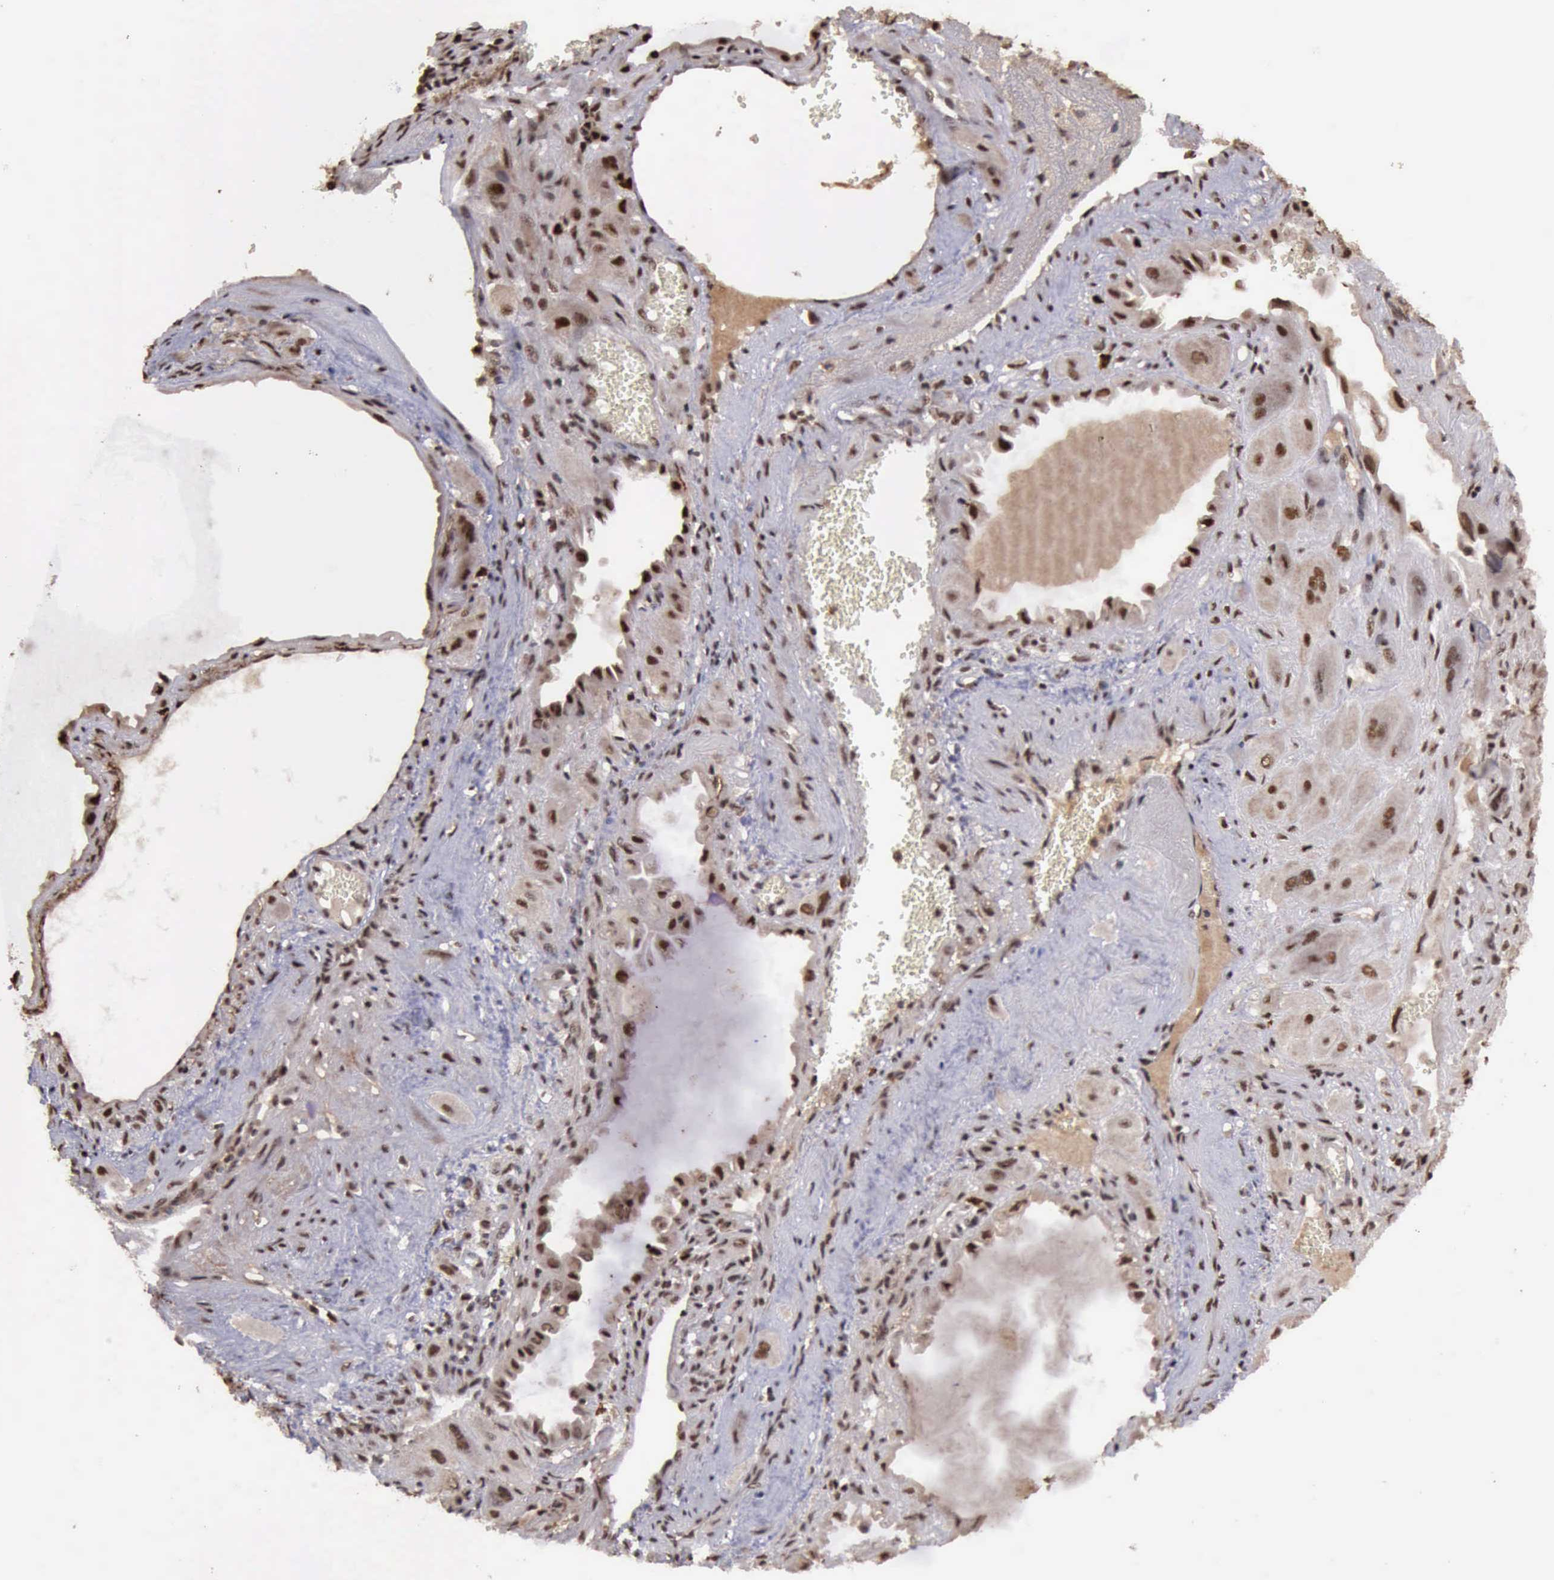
{"staining": {"intensity": "strong", "quantity": ">75%", "location": "cytoplasmic/membranous,nuclear"}, "tissue": "cervical cancer", "cell_type": "Tumor cells", "image_type": "cancer", "snomed": [{"axis": "morphology", "description": "Squamous cell carcinoma, NOS"}, {"axis": "topography", "description": "Cervix"}], "caption": "Approximately >75% of tumor cells in squamous cell carcinoma (cervical) display strong cytoplasmic/membranous and nuclear protein staining as visualized by brown immunohistochemical staining.", "gene": "TRMT2A", "patient": {"sex": "female", "age": 34}}